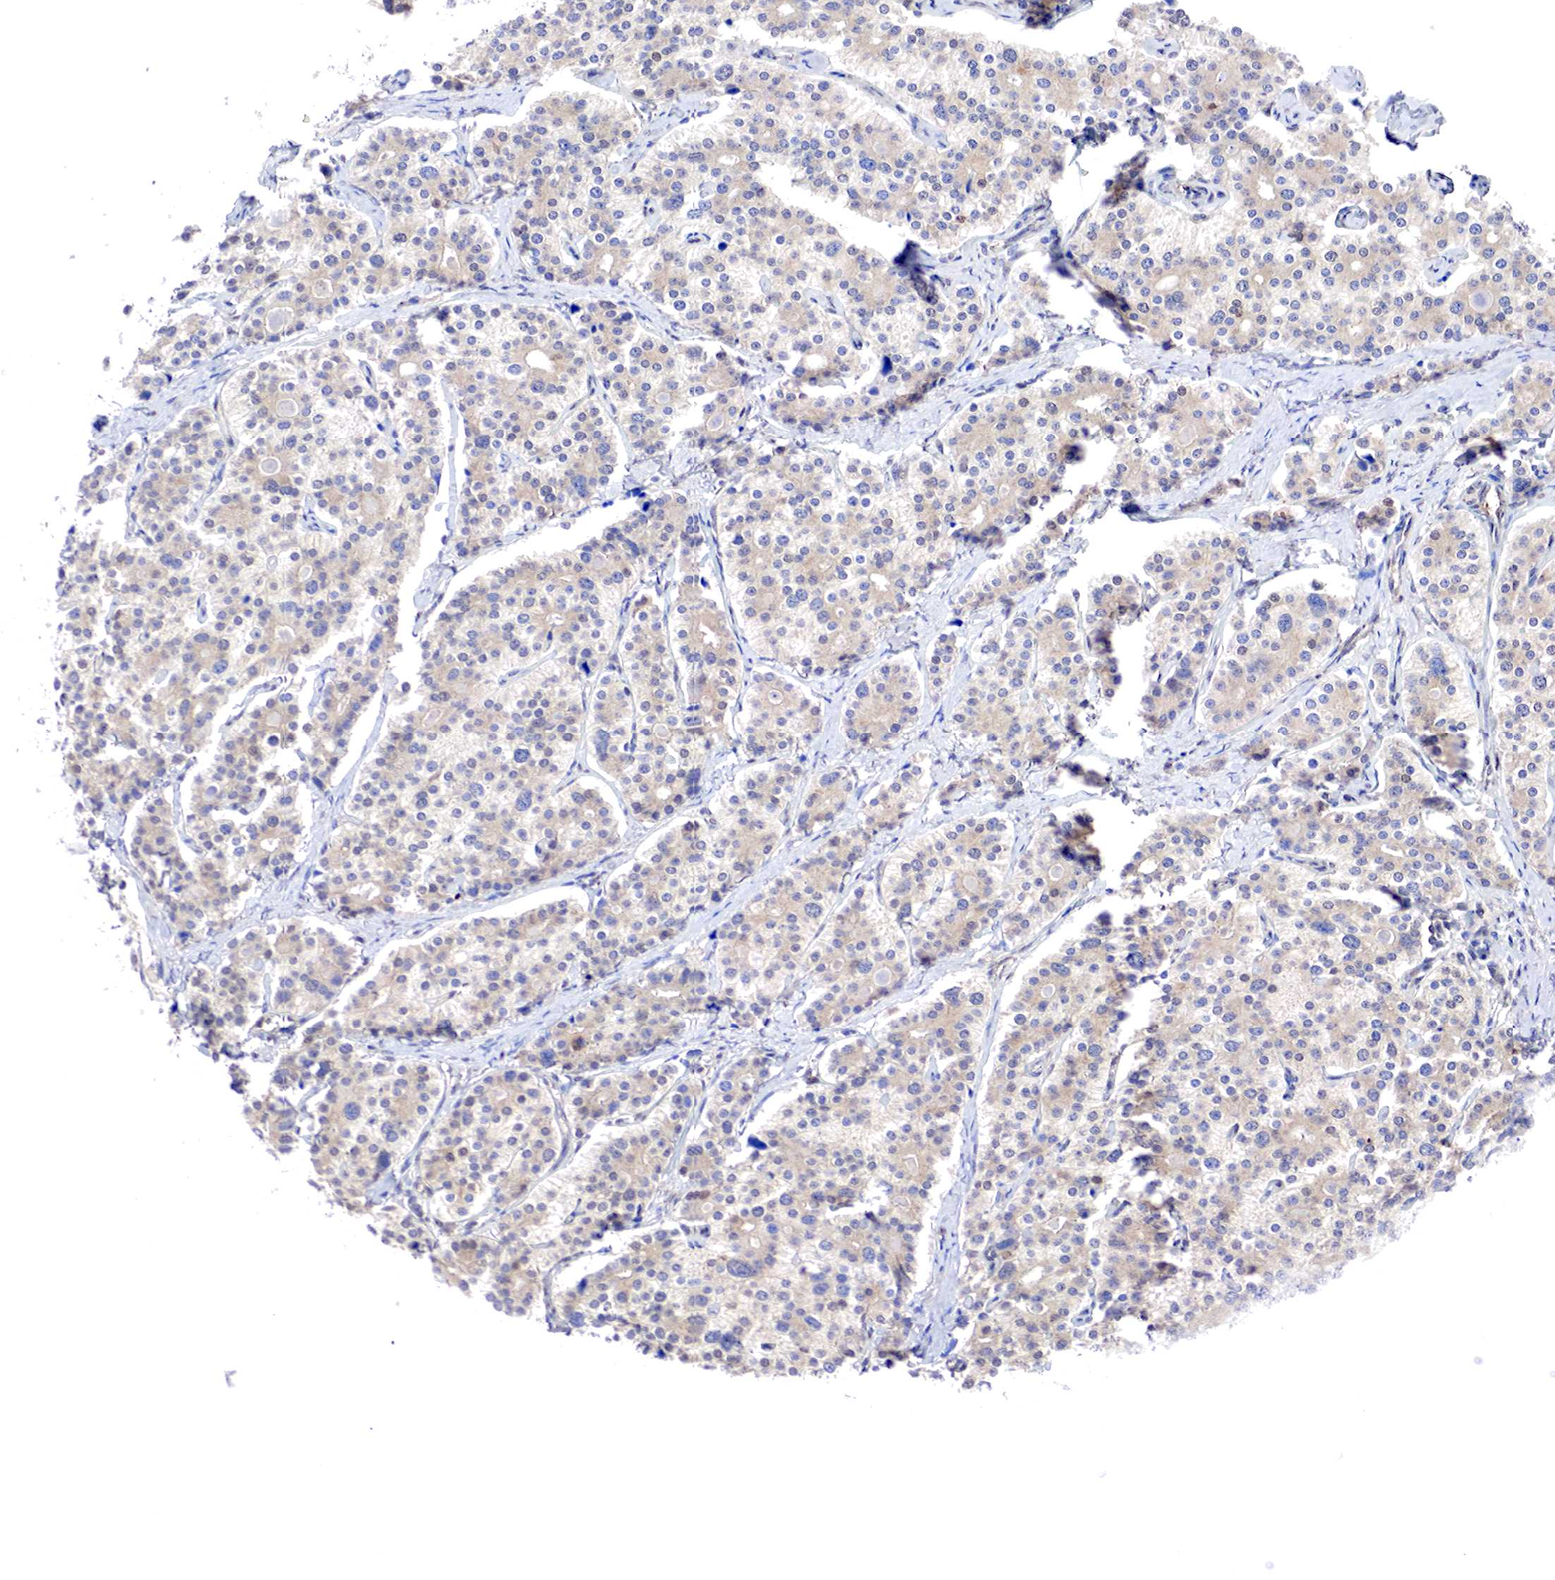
{"staining": {"intensity": "weak", "quantity": "25%-75%", "location": "cytoplasmic/membranous,nuclear"}, "tissue": "carcinoid", "cell_type": "Tumor cells", "image_type": "cancer", "snomed": [{"axis": "morphology", "description": "Carcinoid, malignant, NOS"}, {"axis": "topography", "description": "Small intestine"}], "caption": "Immunohistochemical staining of human carcinoid (malignant) reveals low levels of weak cytoplasmic/membranous and nuclear protein positivity in about 25%-75% of tumor cells. Nuclei are stained in blue.", "gene": "PABIR2", "patient": {"sex": "male", "age": 63}}